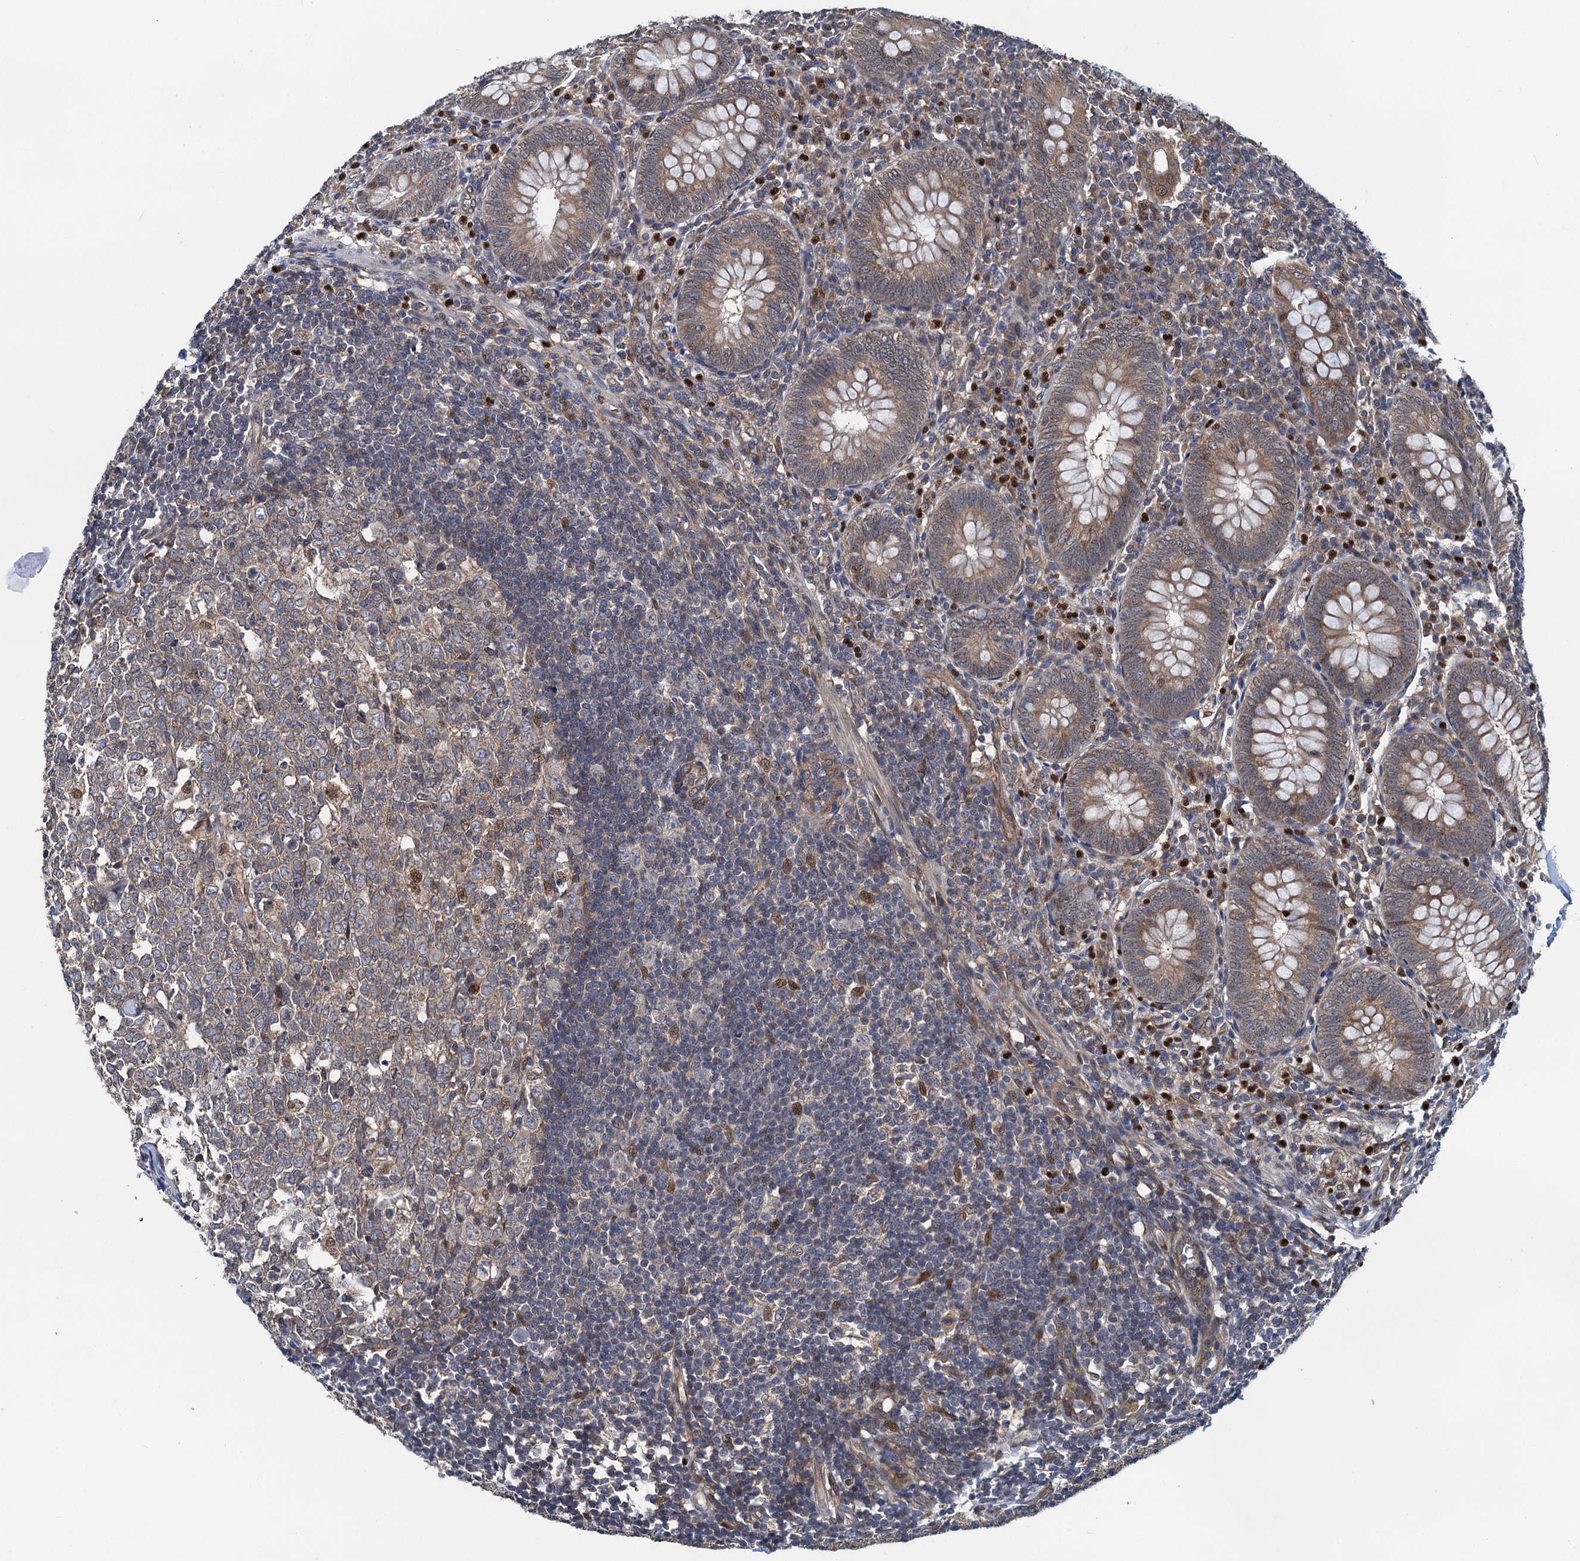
{"staining": {"intensity": "moderate", "quantity": ">75%", "location": "cytoplasmic/membranous,nuclear"}, "tissue": "appendix", "cell_type": "Glandular cells", "image_type": "normal", "snomed": [{"axis": "morphology", "description": "Normal tissue, NOS"}, {"axis": "topography", "description": "Appendix"}], "caption": "A histopathology image of human appendix stained for a protein reveals moderate cytoplasmic/membranous,nuclear brown staining in glandular cells.", "gene": "RNF125", "patient": {"sex": "male", "age": 14}}